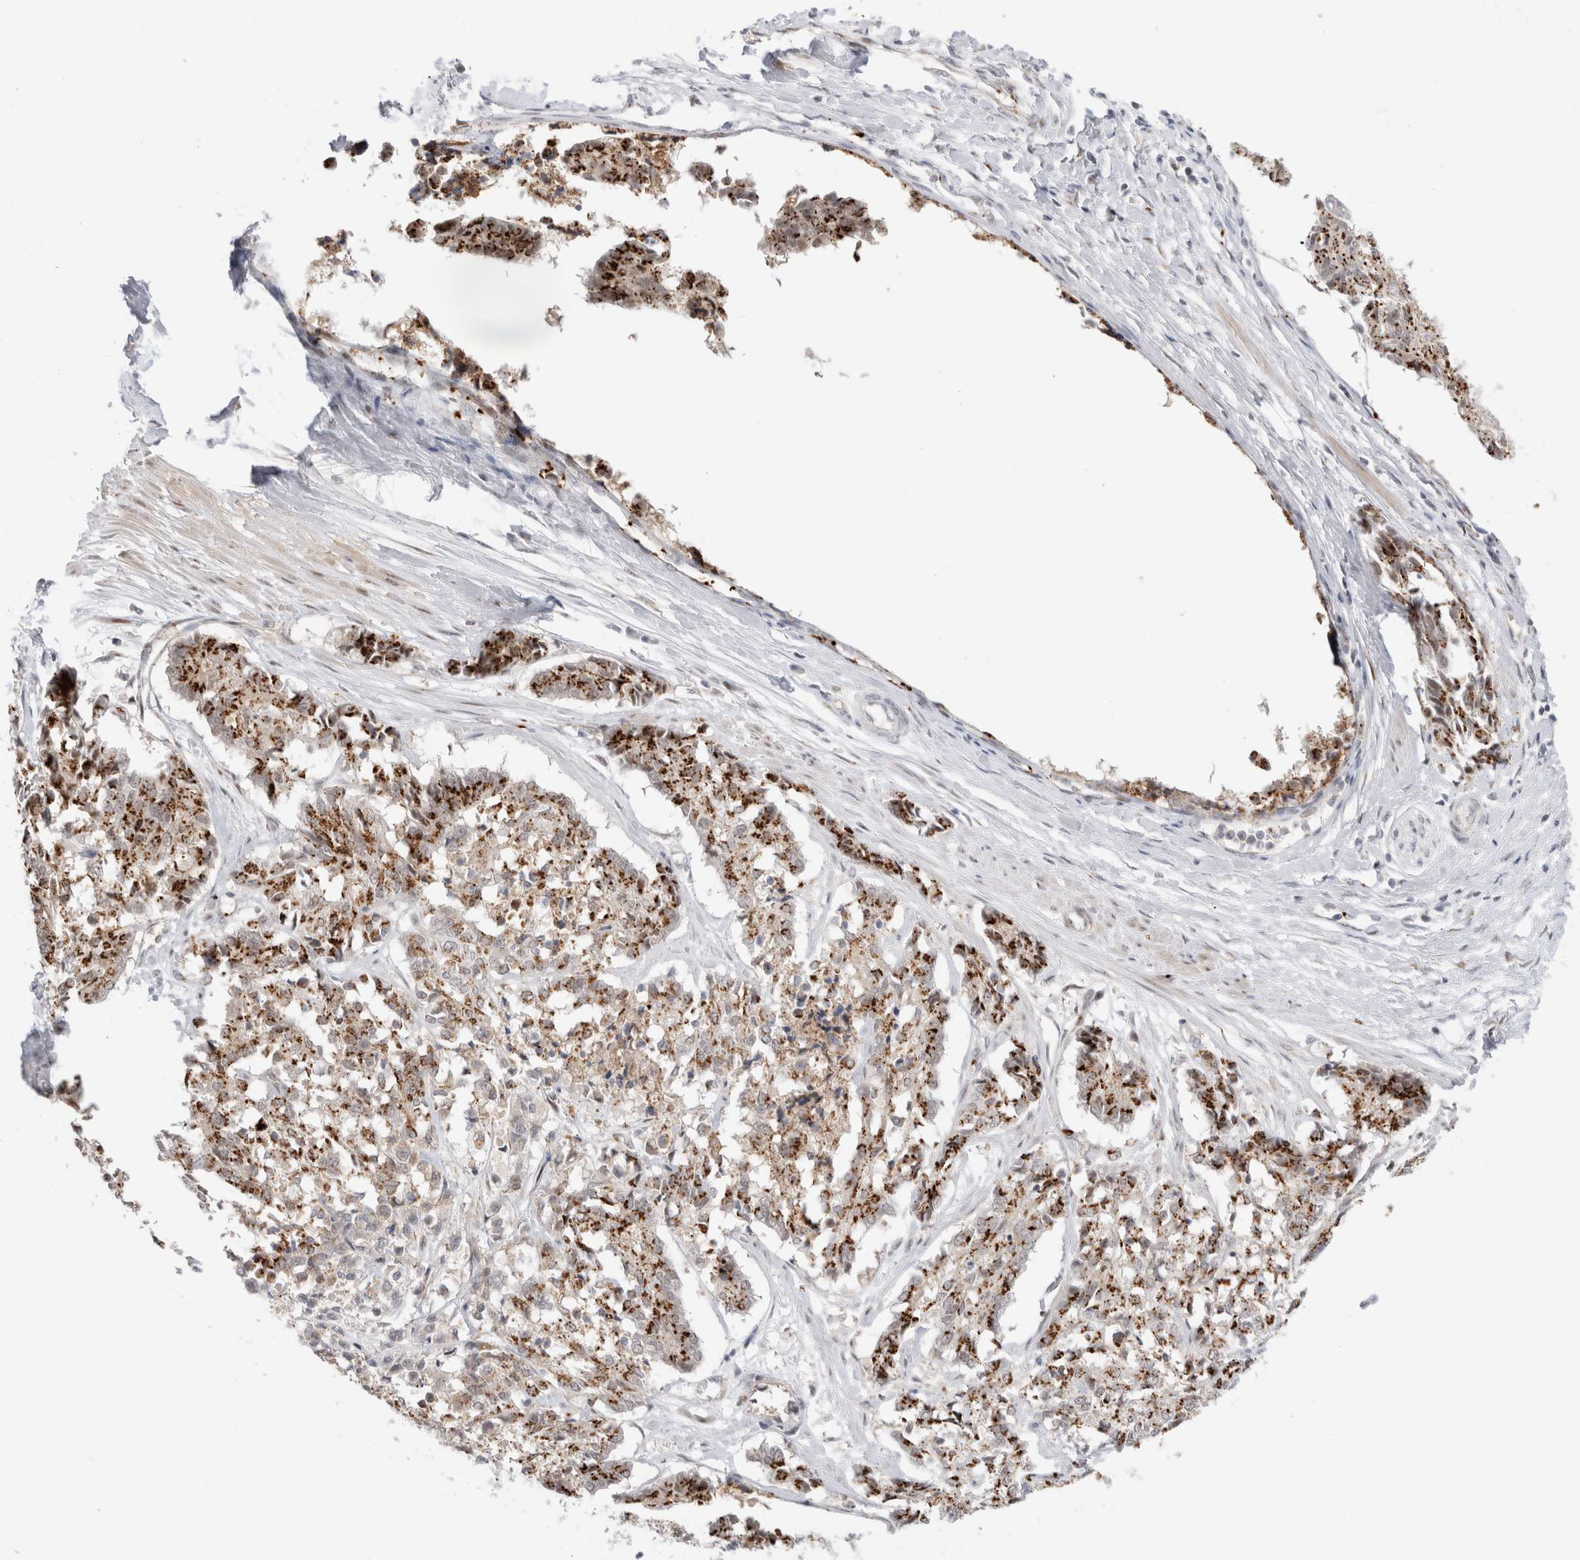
{"staining": {"intensity": "strong", "quantity": ">75%", "location": "cytoplasmic/membranous"}, "tissue": "cervical cancer", "cell_type": "Tumor cells", "image_type": "cancer", "snomed": [{"axis": "morphology", "description": "Squamous cell carcinoma, NOS"}, {"axis": "topography", "description": "Cervix"}], "caption": "Strong cytoplasmic/membranous expression is seen in about >75% of tumor cells in cervical cancer (squamous cell carcinoma).", "gene": "VPS28", "patient": {"sex": "female", "age": 35}}